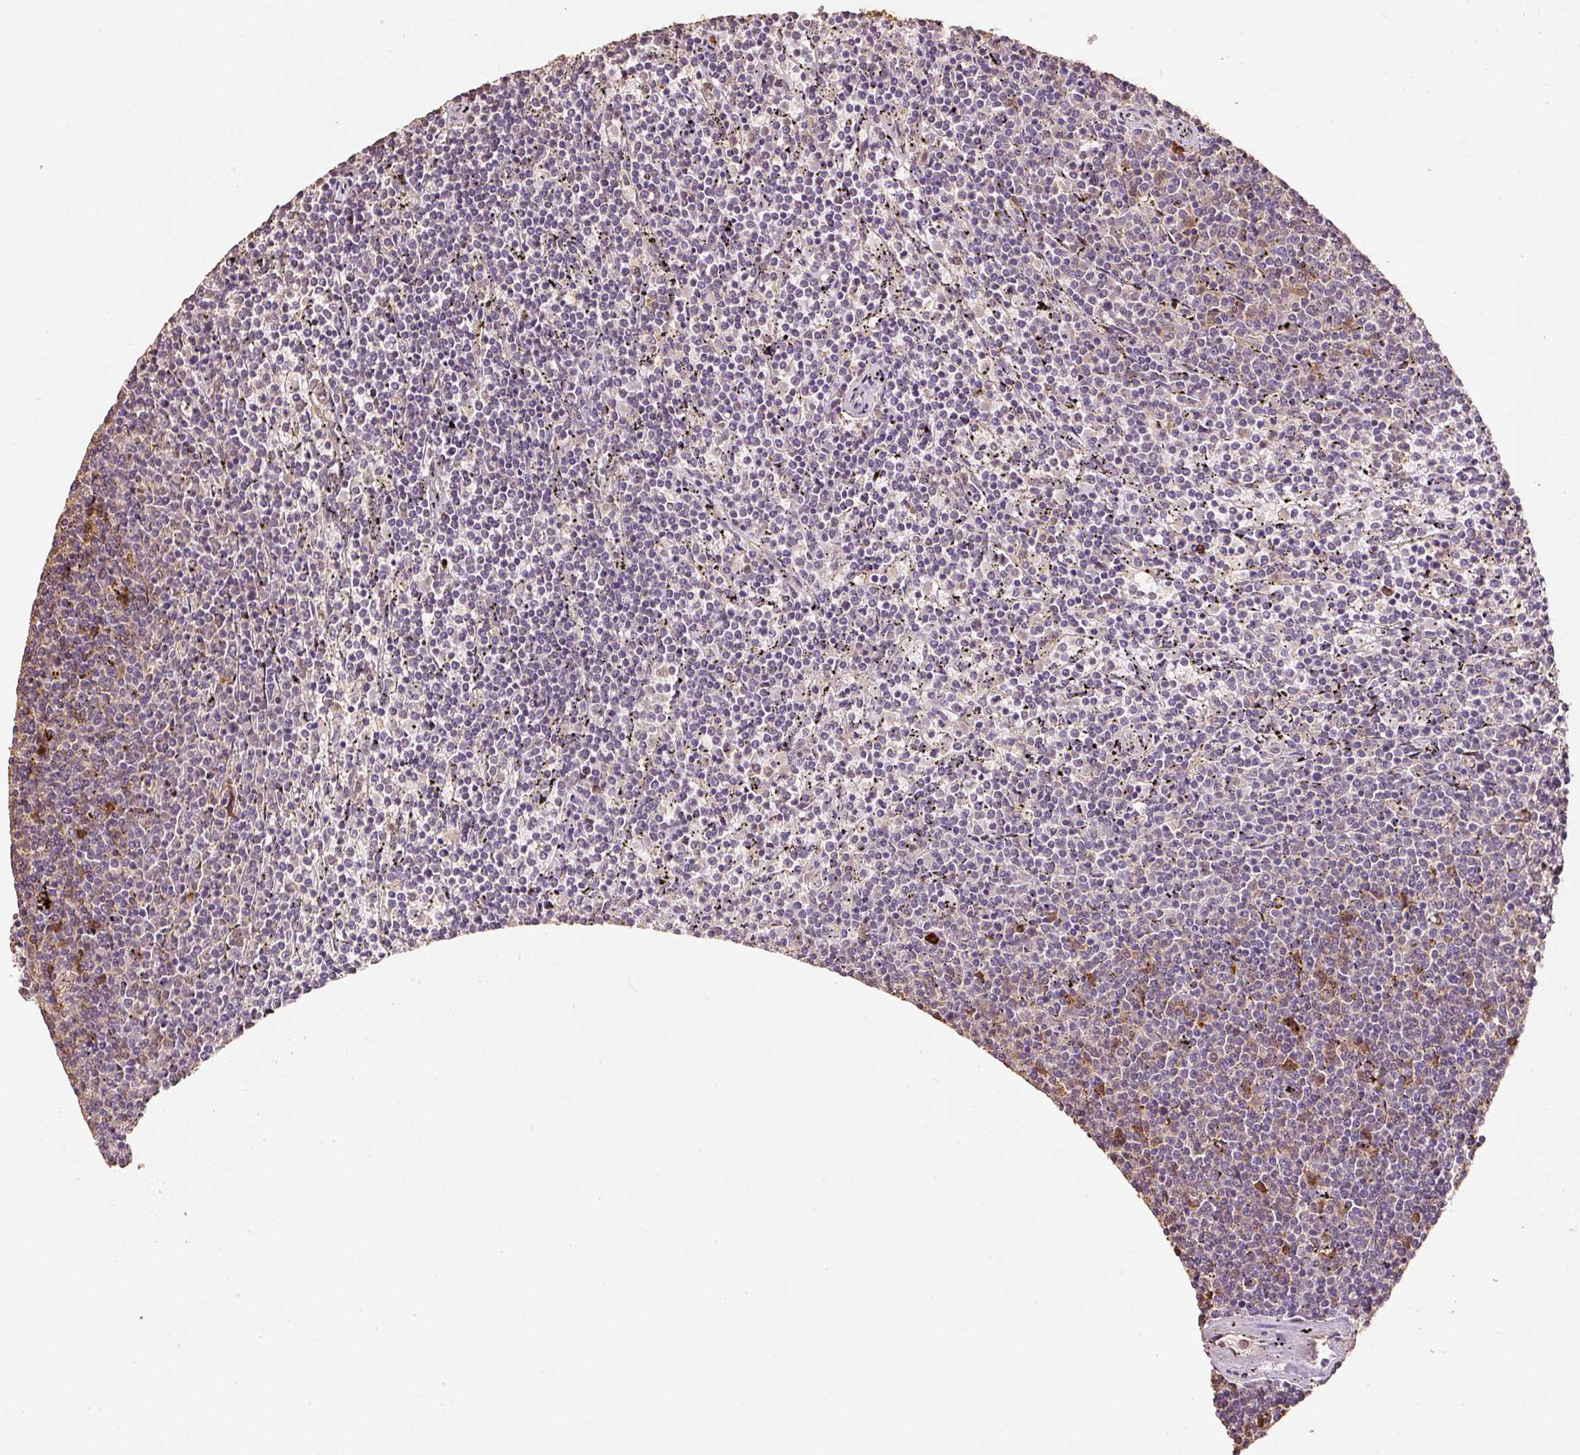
{"staining": {"intensity": "moderate", "quantity": "<25%", "location": "cytoplasmic/membranous,nuclear"}, "tissue": "lymphoma", "cell_type": "Tumor cells", "image_type": "cancer", "snomed": [{"axis": "morphology", "description": "Malignant lymphoma, non-Hodgkin's type, Low grade"}, {"axis": "topography", "description": "Spleen"}], "caption": "A photomicrograph of human low-grade malignant lymphoma, non-Hodgkin's type stained for a protein exhibits moderate cytoplasmic/membranous and nuclear brown staining in tumor cells.", "gene": "HERC2", "patient": {"sex": "female", "age": 50}}